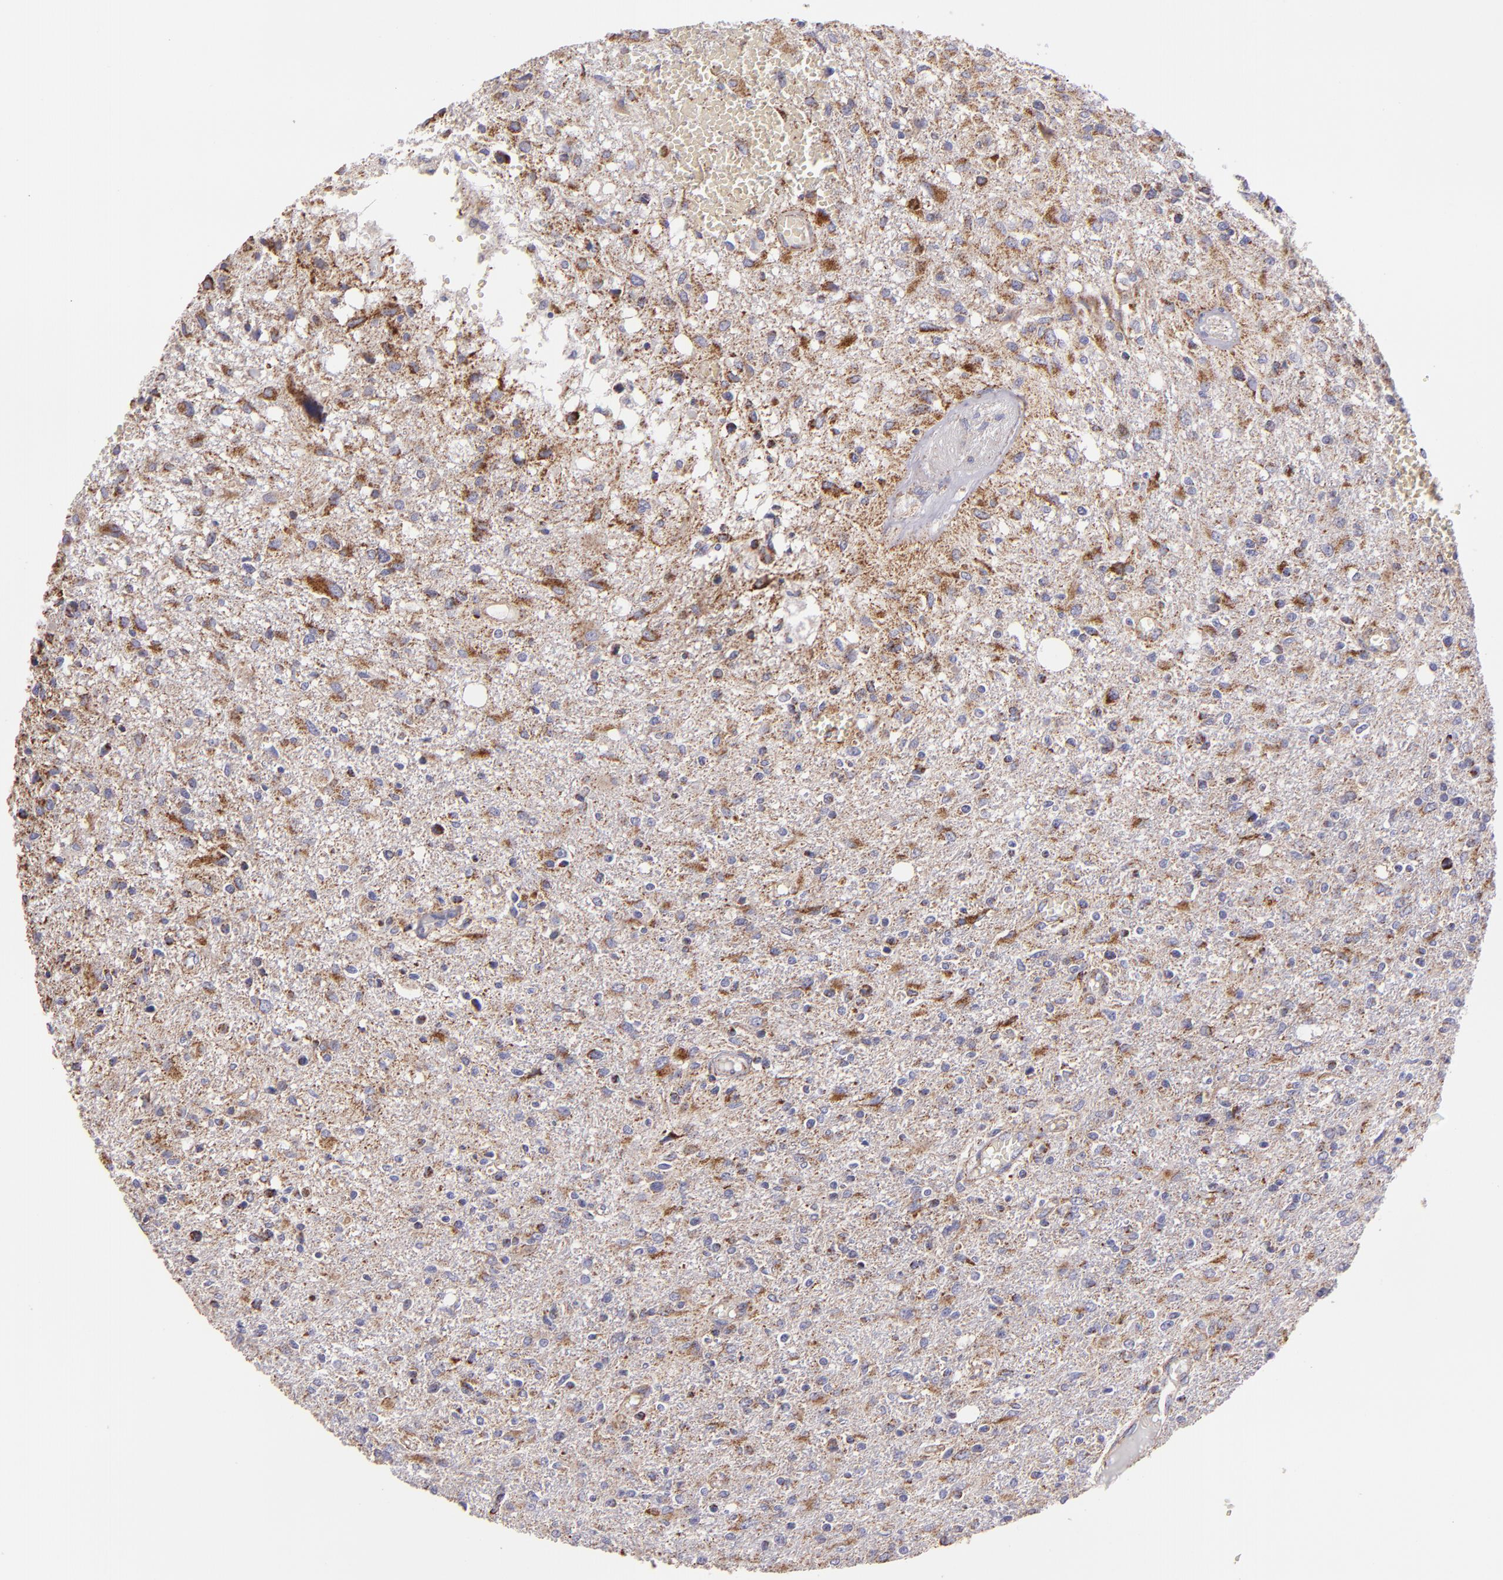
{"staining": {"intensity": "moderate", "quantity": ">75%", "location": "cytoplasmic/membranous"}, "tissue": "glioma", "cell_type": "Tumor cells", "image_type": "cancer", "snomed": [{"axis": "morphology", "description": "Glioma, malignant, High grade"}, {"axis": "topography", "description": "Cerebral cortex"}], "caption": "Immunohistochemical staining of glioma exhibits moderate cytoplasmic/membranous protein positivity in approximately >75% of tumor cells.", "gene": "HSPD1", "patient": {"sex": "male", "age": 76}}